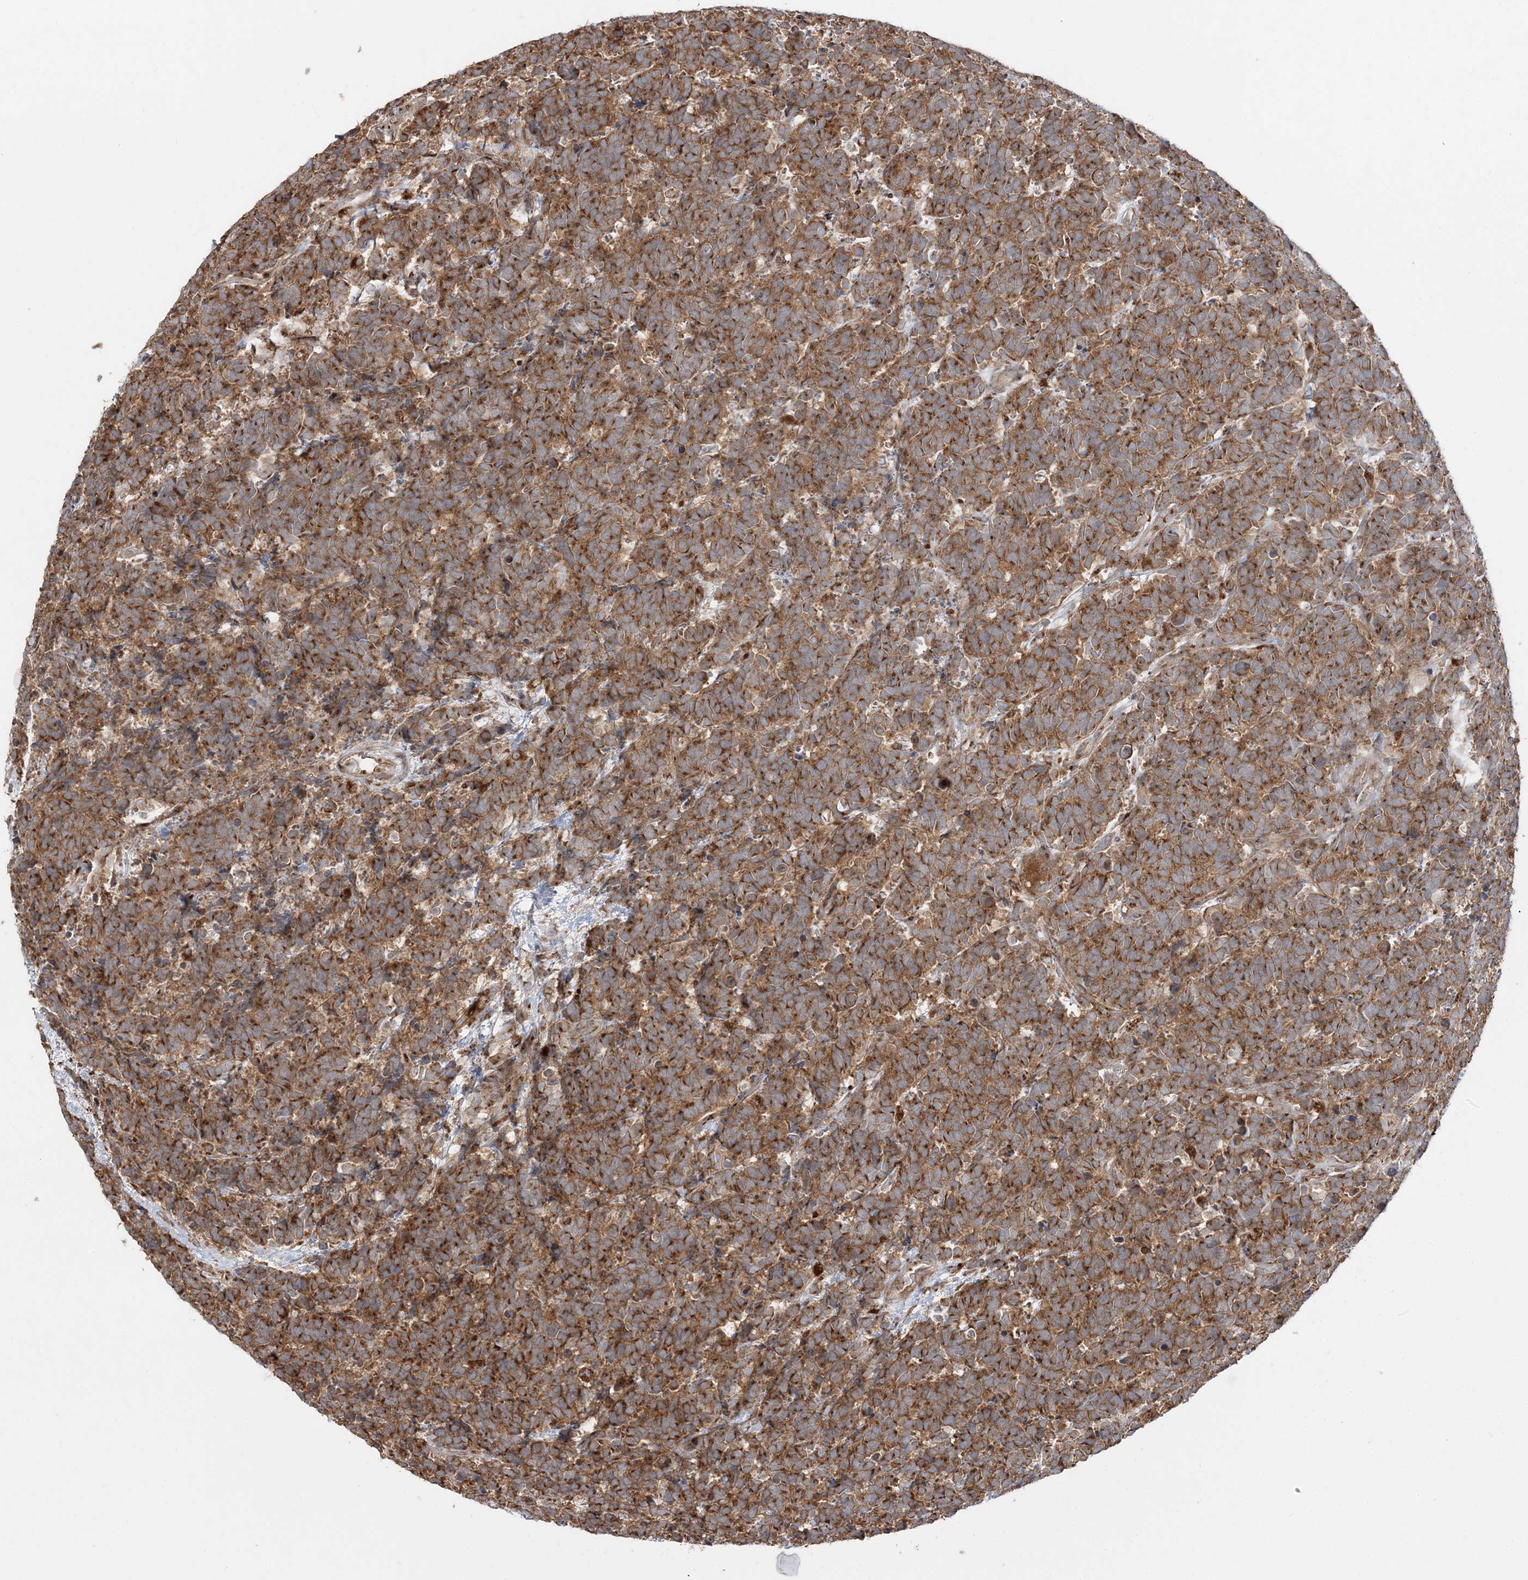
{"staining": {"intensity": "moderate", "quantity": ">75%", "location": "cytoplasmic/membranous"}, "tissue": "carcinoid", "cell_type": "Tumor cells", "image_type": "cancer", "snomed": [{"axis": "morphology", "description": "Carcinoma, NOS"}, {"axis": "morphology", "description": "Carcinoid, malignant, NOS"}, {"axis": "topography", "description": "Urinary bladder"}], "caption": "High-power microscopy captured an immunohistochemistry (IHC) photomicrograph of carcinoid, revealing moderate cytoplasmic/membranous positivity in about >75% of tumor cells. (DAB IHC with brightfield microscopy, high magnification).", "gene": "ABCC3", "patient": {"sex": "male", "age": 57}}